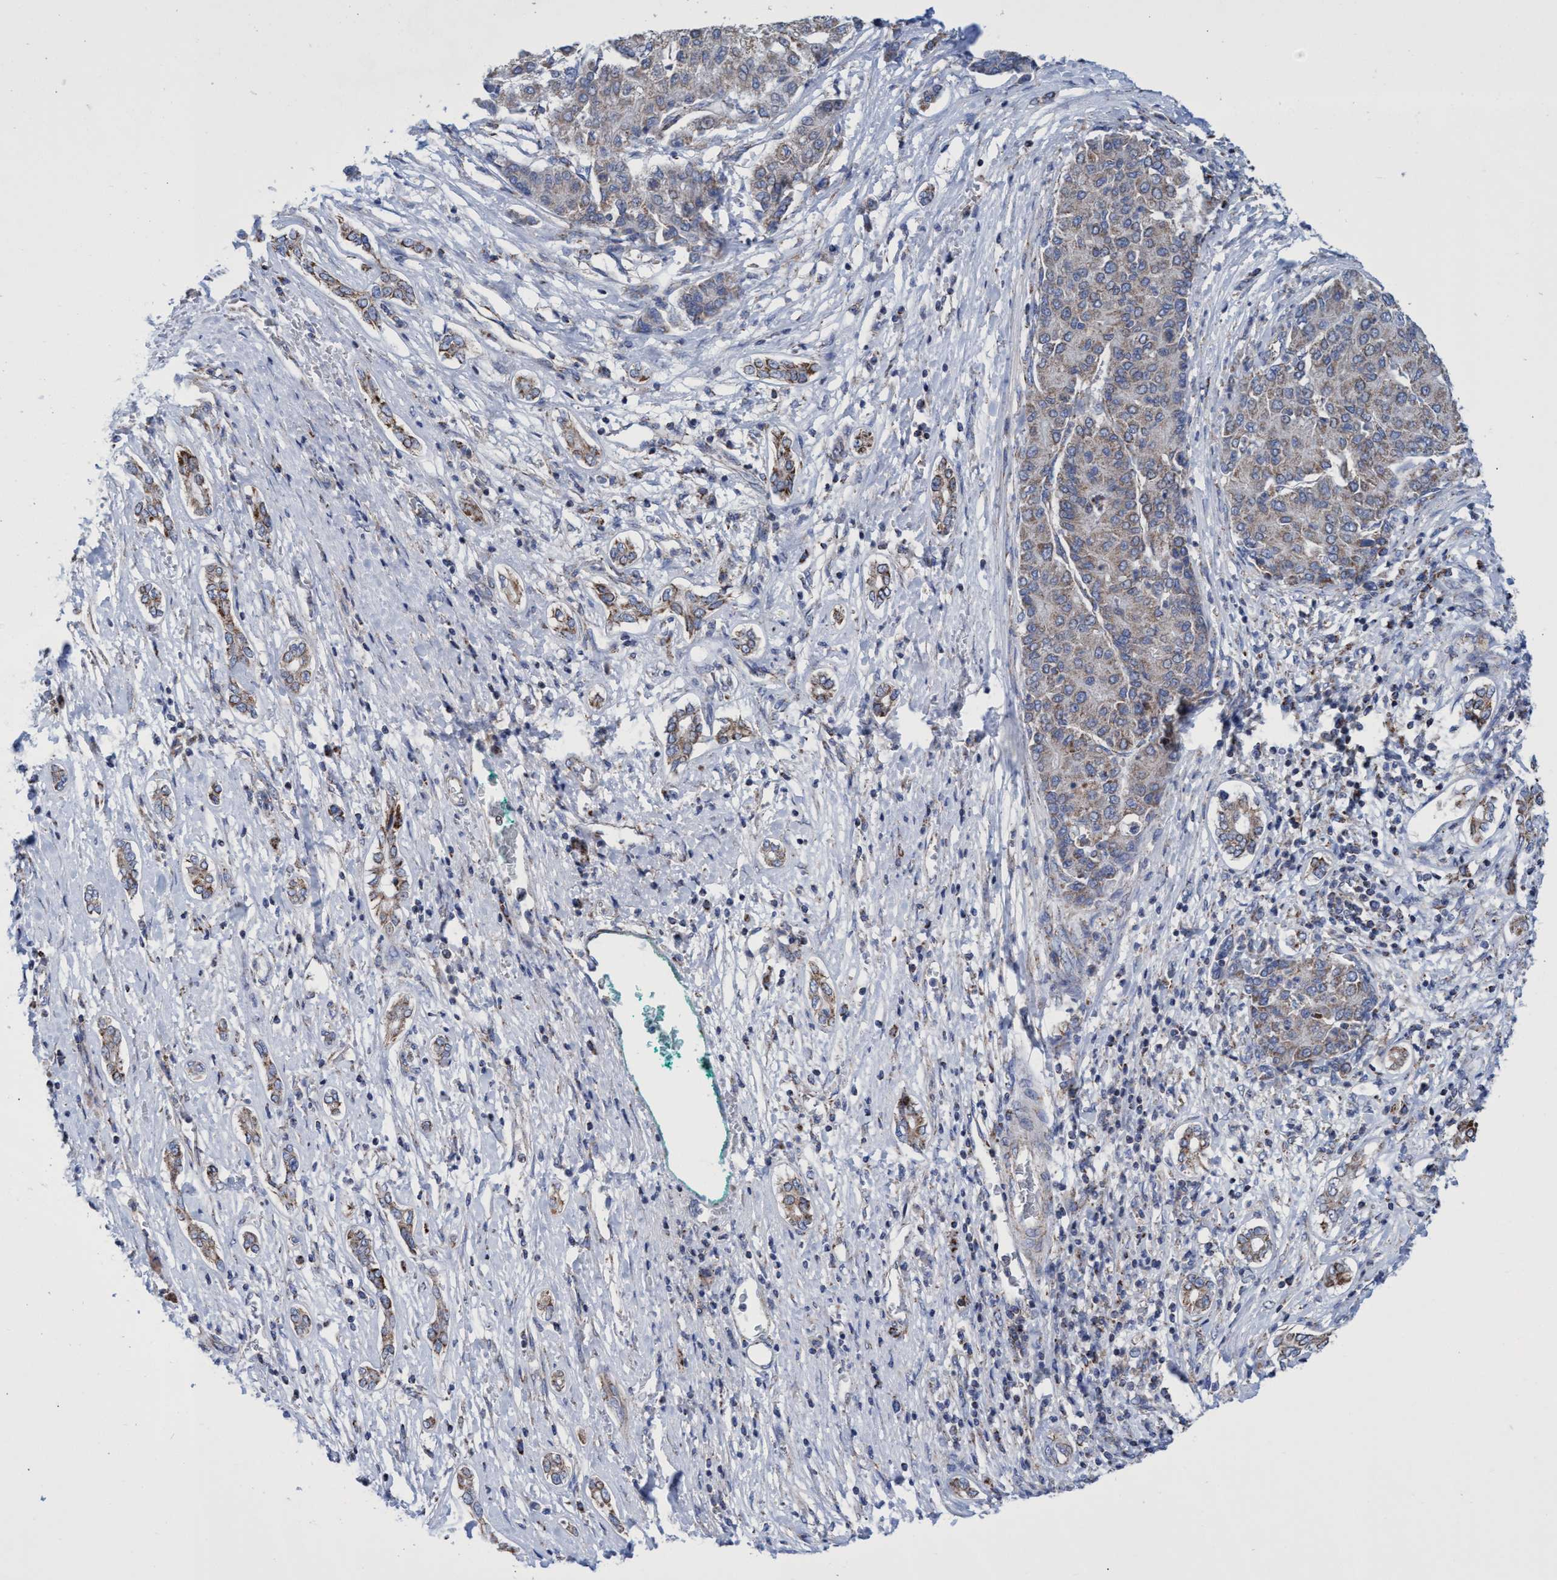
{"staining": {"intensity": "weak", "quantity": ">75%", "location": "cytoplasmic/membranous"}, "tissue": "liver cancer", "cell_type": "Tumor cells", "image_type": "cancer", "snomed": [{"axis": "morphology", "description": "Carcinoma, Hepatocellular, NOS"}, {"axis": "topography", "description": "Liver"}], "caption": "Approximately >75% of tumor cells in human liver cancer reveal weak cytoplasmic/membranous protein positivity as visualized by brown immunohistochemical staining.", "gene": "ZNF750", "patient": {"sex": "male", "age": 65}}